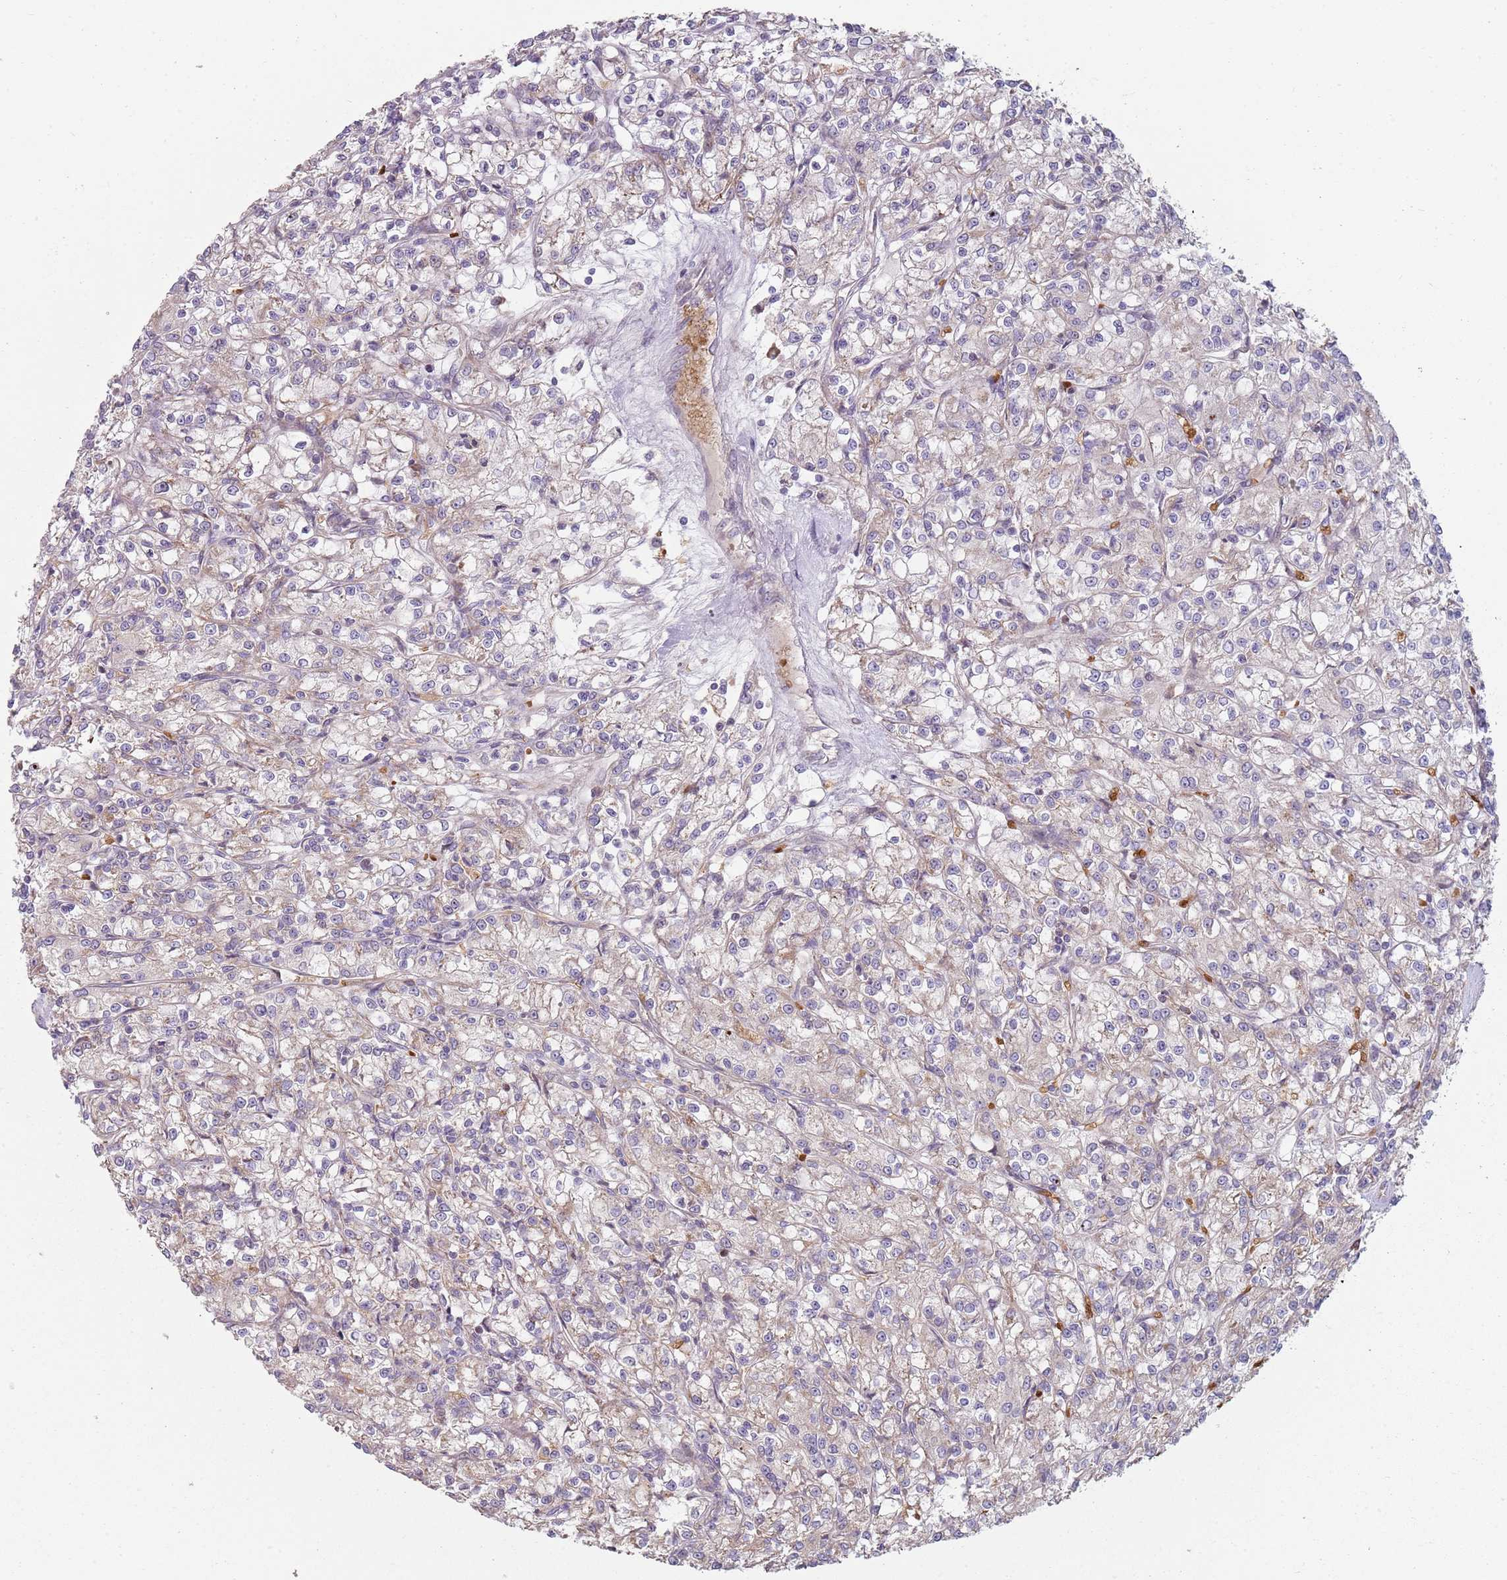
{"staining": {"intensity": "negative", "quantity": "none", "location": "none"}, "tissue": "renal cancer", "cell_type": "Tumor cells", "image_type": "cancer", "snomed": [{"axis": "morphology", "description": "Adenocarcinoma, NOS"}, {"axis": "topography", "description": "Kidney"}], "caption": "Protein analysis of renal cancer (adenocarcinoma) shows no significant positivity in tumor cells.", "gene": "SPATA2", "patient": {"sex": "female", "age": 59}}